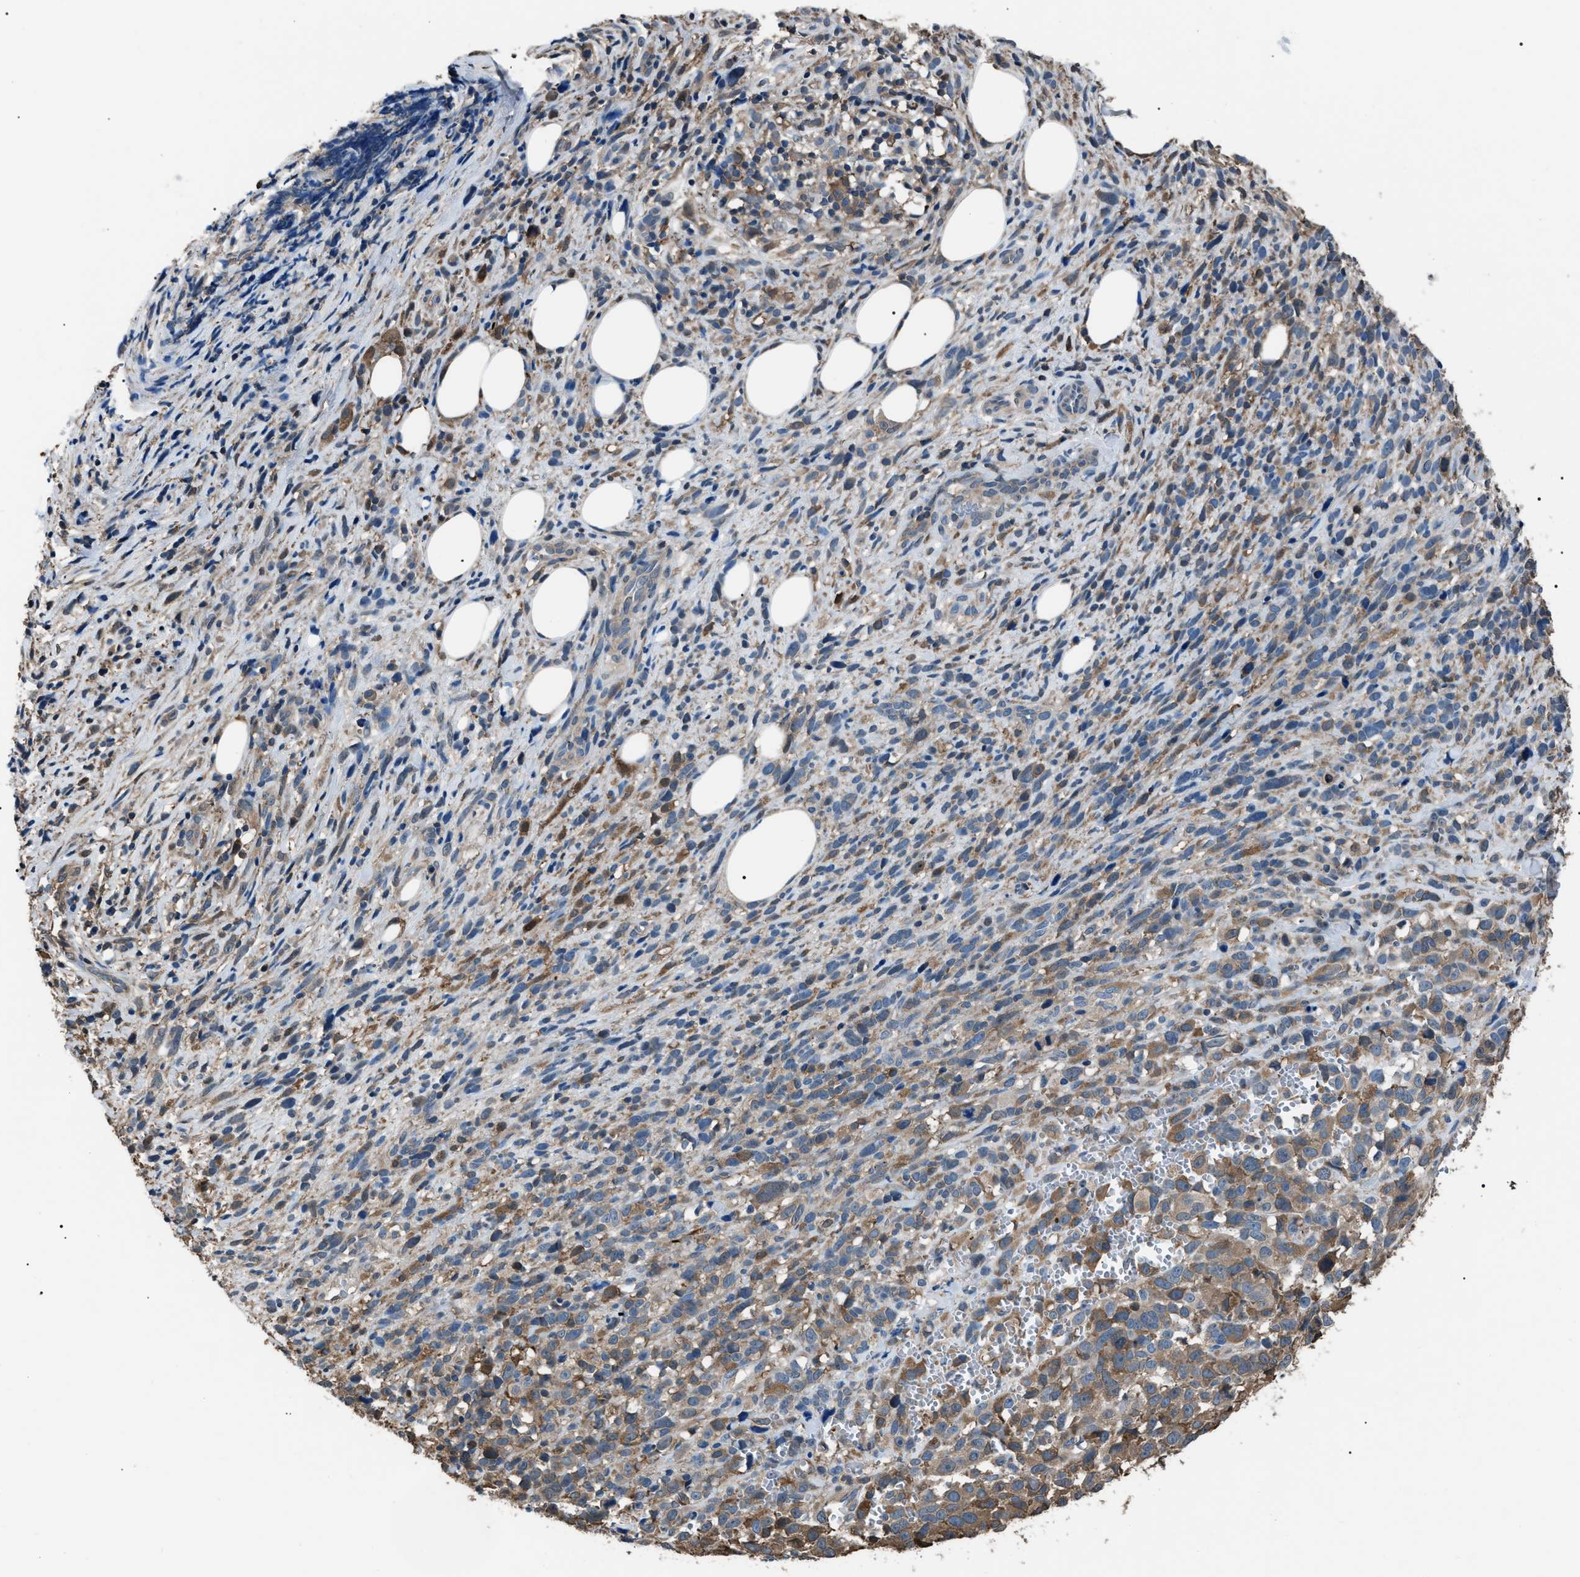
{"staining": {"intensity": "moderate", "quantity": "<25%", "location": "cytoplasmic/membranous"}, "tissue": "melanoma", "cell_type": "Tumor cells", "image_type": "cancer", "snomed": [{"axis": "morphology", "description": "Malignant melanoma, NOS"}, {"axis": "topography", "description": "Skin"}], "caption": "A histopathology image showing moderate cytoplasmic/membranous positivity in about <25% of tumor cells in malignant melanoma, as visualized by brown immunohistochemical staining.", "gene": "PDCD5", "patient": {"sex": "female", "age": 55}}